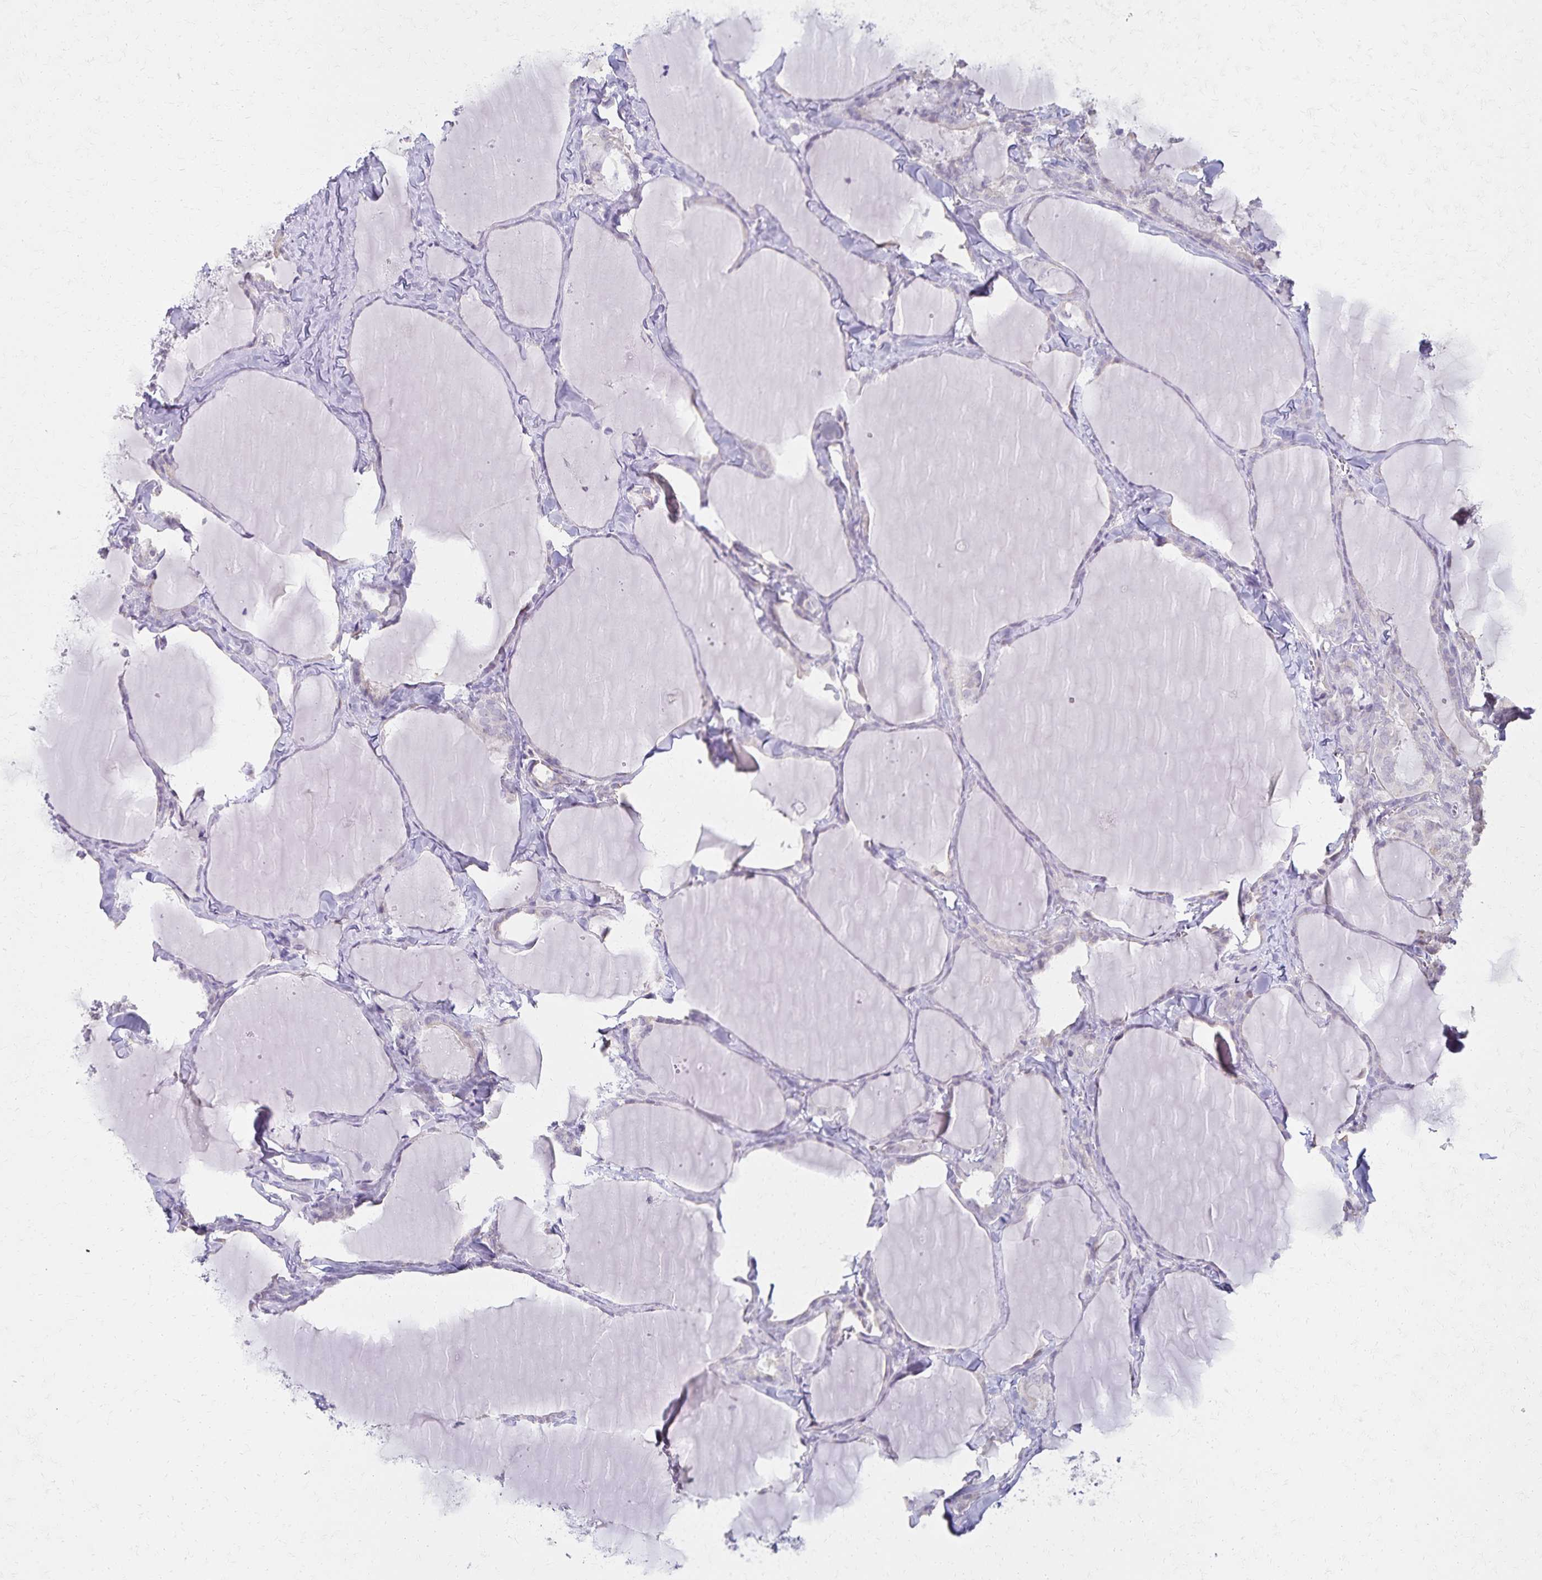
{"staining": {"intensity": "negative", "quantity": "none", "location": "none"}, "tissue": "thyroid cancer", "cell_type": "Tumor cells", "image_type": "cancer", "snomed": [{"axis": "morphology", "description": "Papillary adenocarcinoma, NOS"}, {"axis": "topography", "description": "Thyroid gland"}], "caption": "DAB immunohistochemical staining of human thyroid cancer (papillary adenocarcinoma) reveals no significant expression in tumor cells.", "gene": "KISS1", "patient": {"sex": "male", "age": 30}}